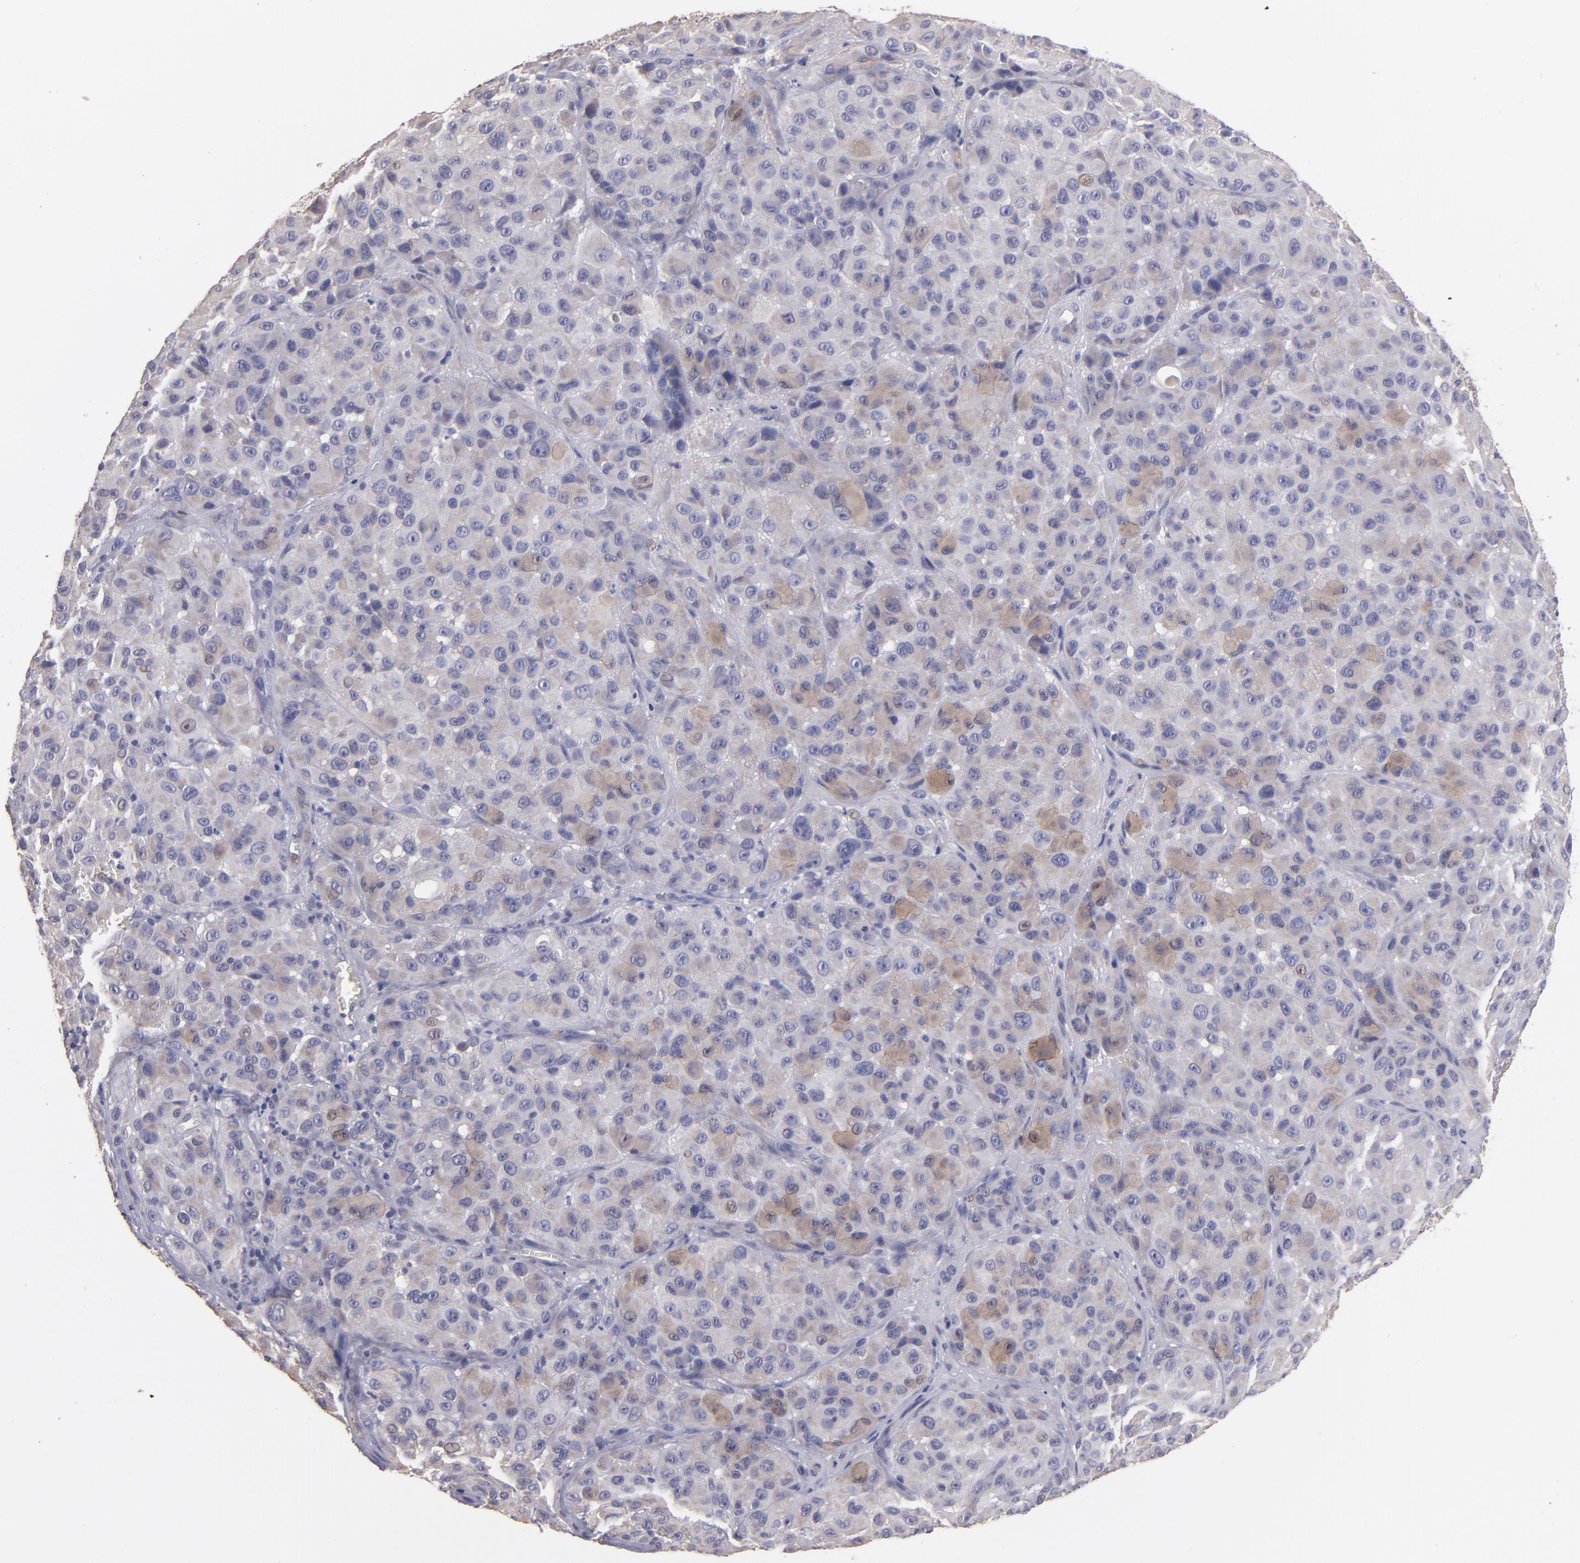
{"staining": {"intensity": "weak", "quantity": "25%-75%", "location": "cytoplasmic/membranous"}, "tissue": "melanoma", "cell_type": "Tumor cells", "image_type": "cancer", "snomed": [{"axis": "morphology", "description": "Malignant melanoma, NOS"}, {"axis": "topography", "description": "Skin"}], "caption": "Immunohistochemical staining of melanoma demonstrates low levels of weak cytoplasmic/membranous protein staining in approximately 25%-75% of tumor cells.", "gene": "GNAZ", "patient": {"sex": "female", "age": 21}}